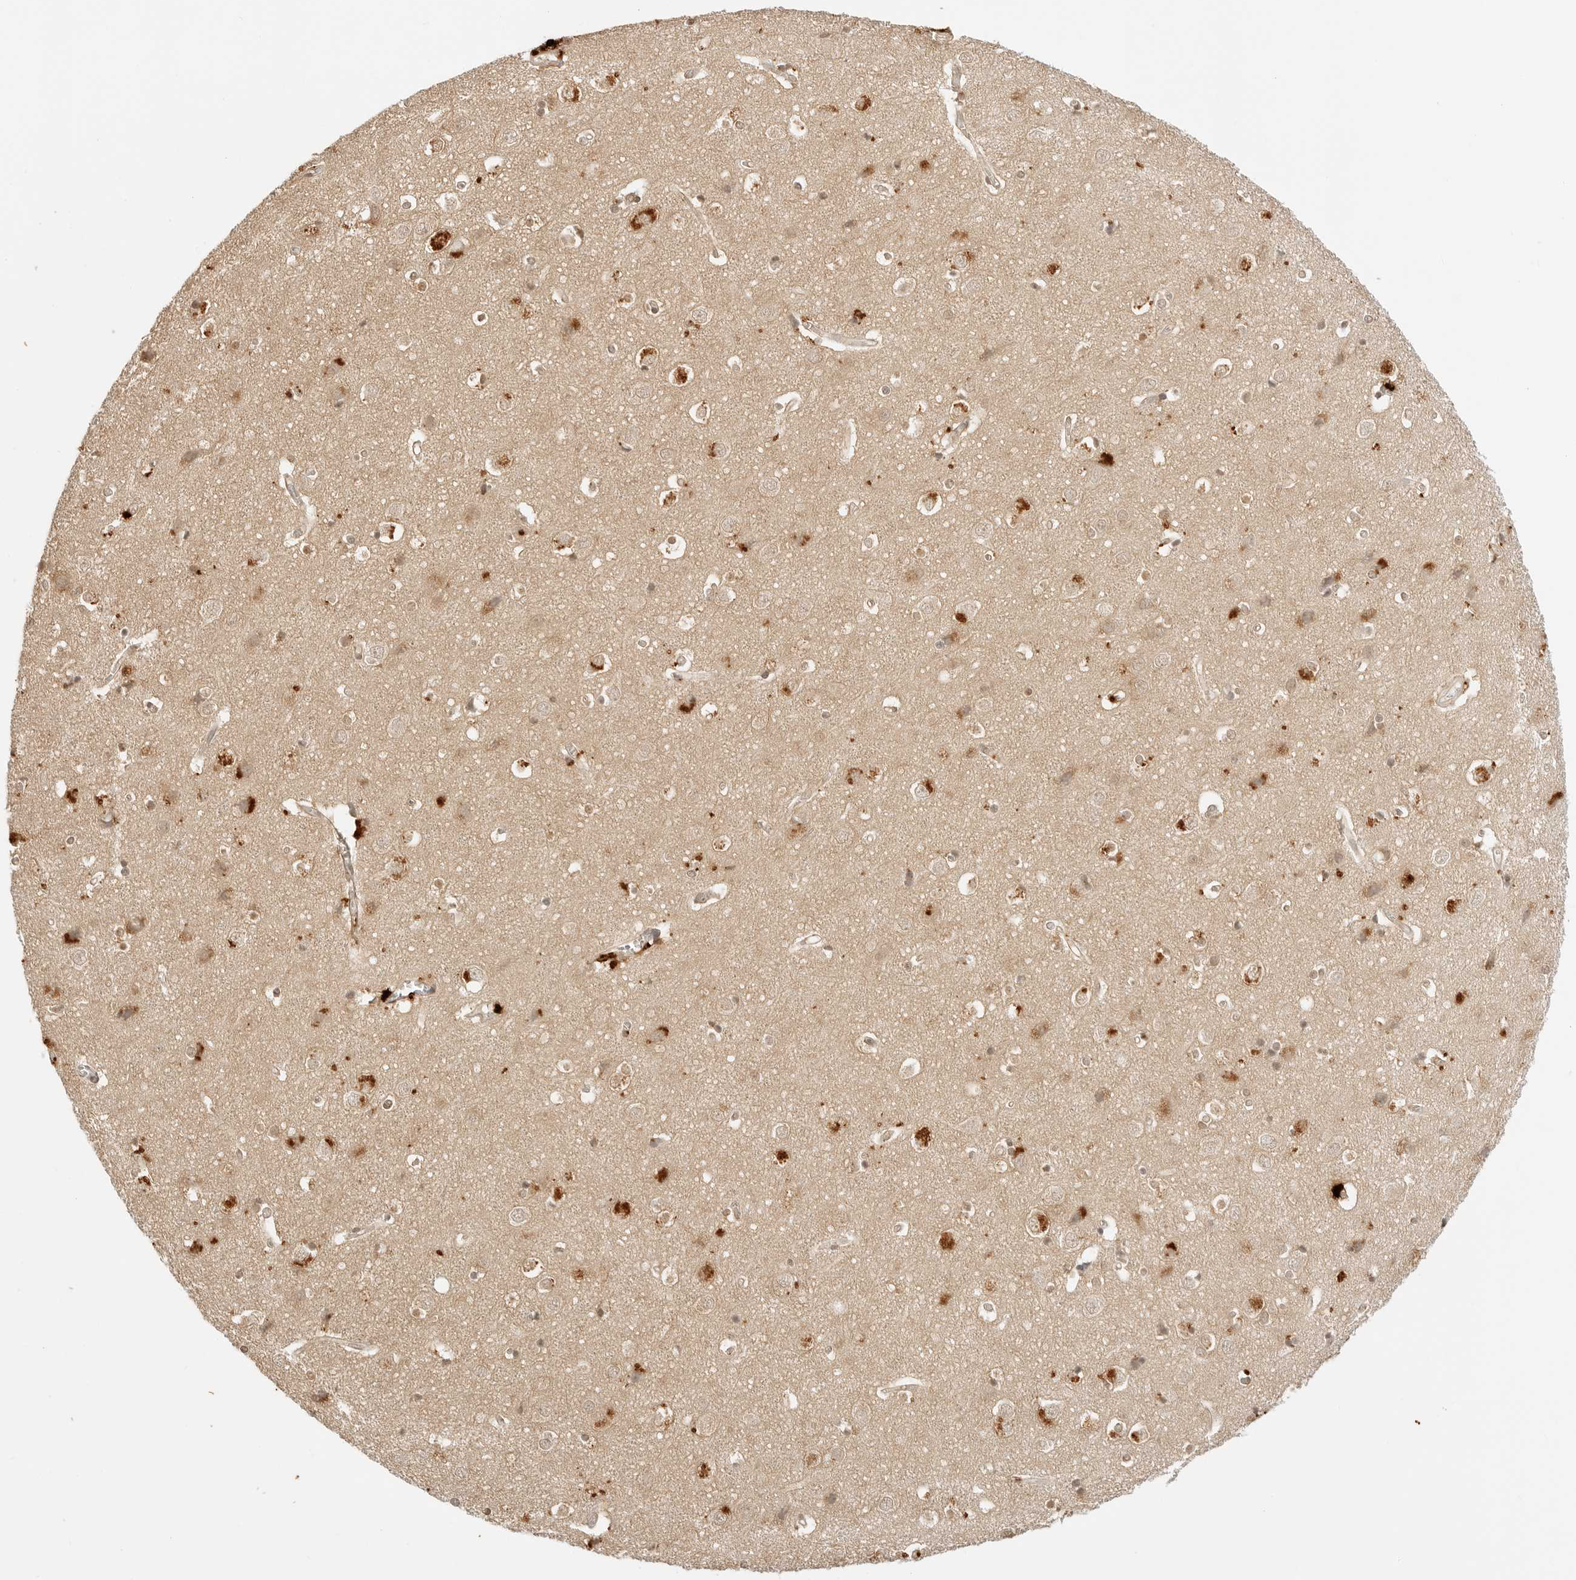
{"staining": {"intensity": "negative", "quantity": "none", "location": "none"}, "tissue": "cerebral cortex", "cell_type": "Endothelial cells", "image_type": "normal", "snomed": [{"axis": "morphology", "description": "Normal tissue, NOS"}, {"axis": "topography", "description": "Cerebral cortex"}], "caption": "Immunohistochemical staining of normal cerebral cortex shows no significant positivity in endothelial cells. (DAB (3,3'-diaminobenzidine) IHC visualized using brightfield microscopy, high magnification).", "gene": "EPHA1", "patient": {"sex": "male", "age": 54}}